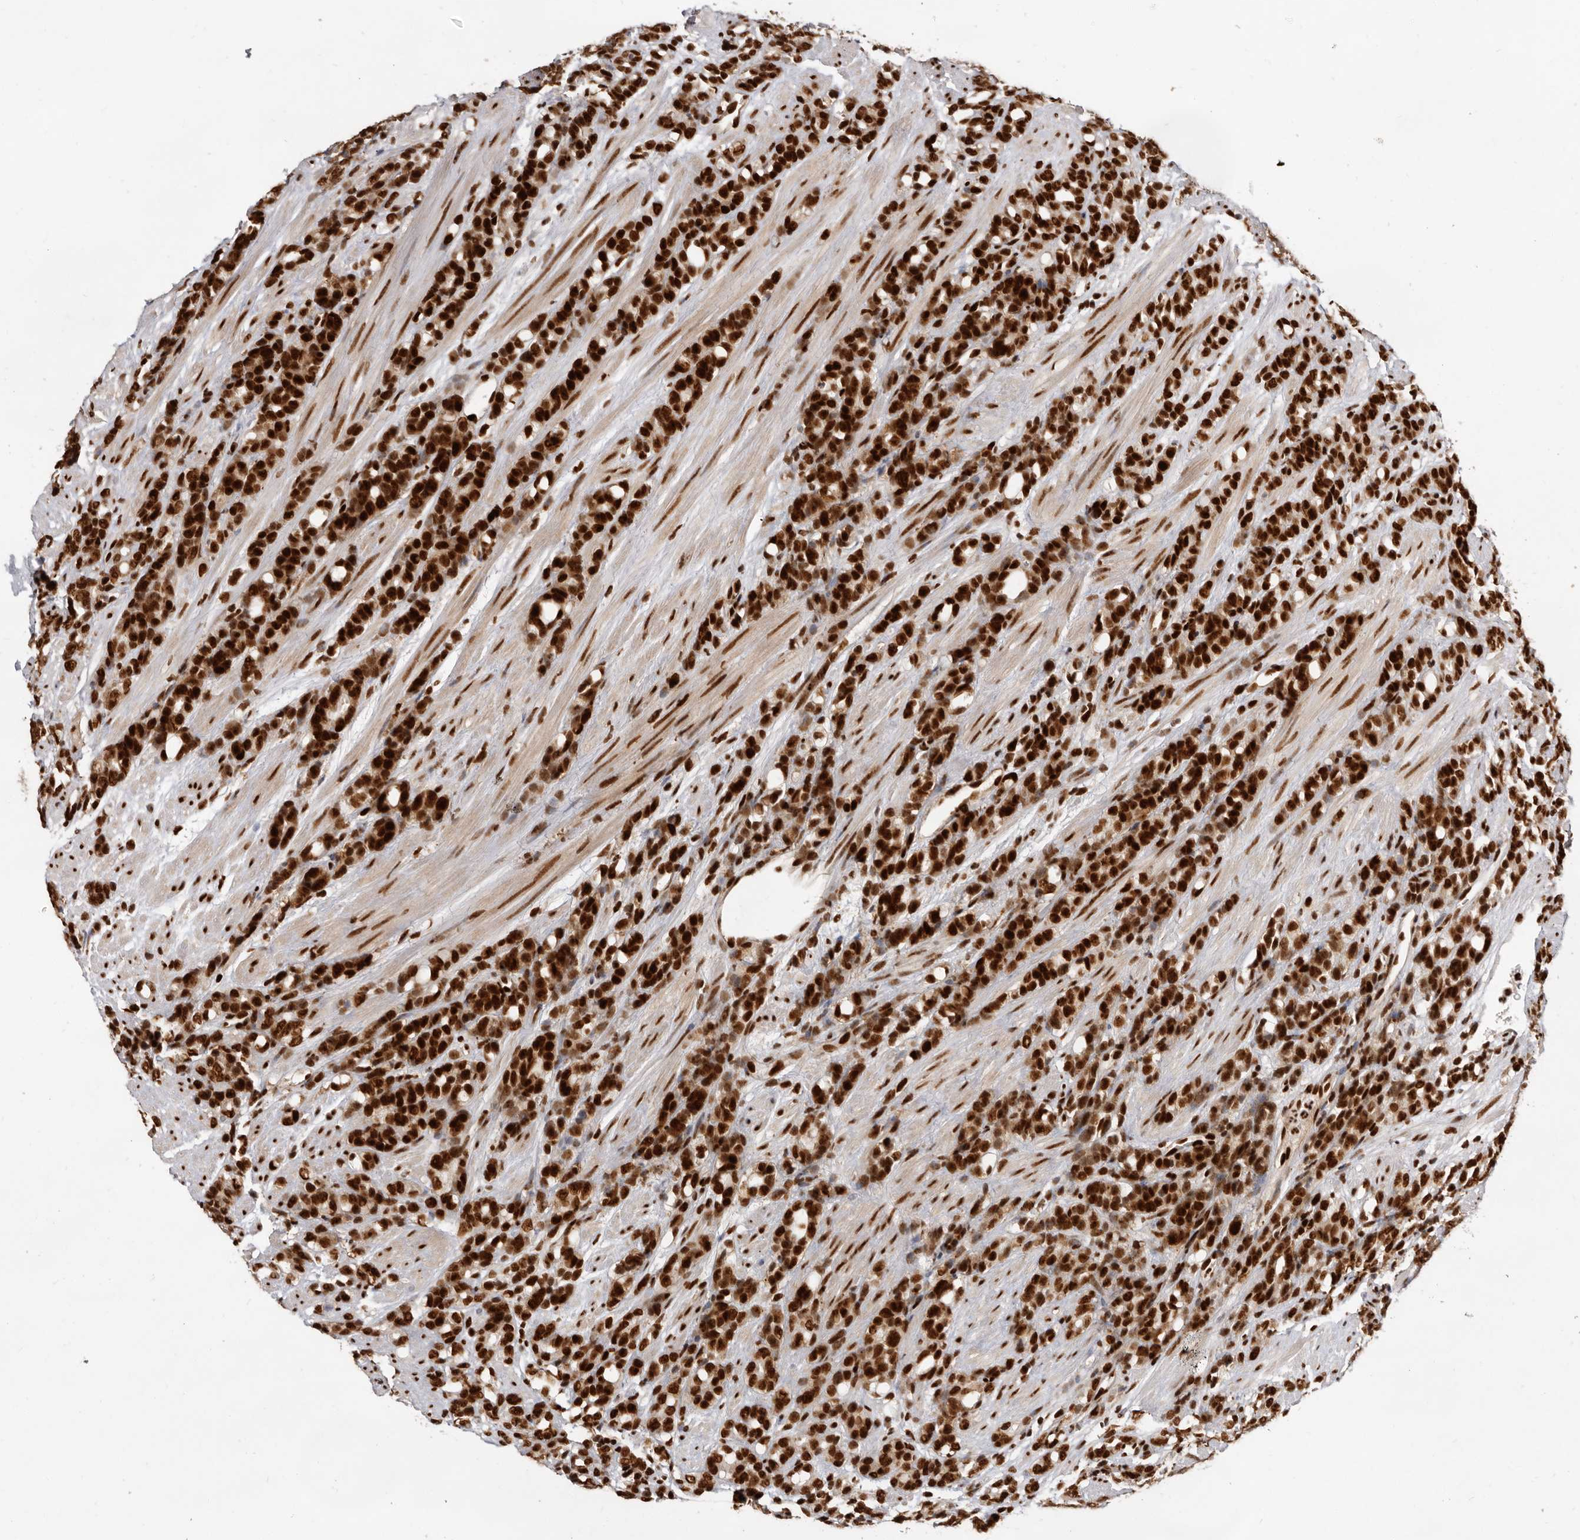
{"staining": {"intensity": "strong", "quantity": ">75%", "location": "nuclear"}, "tissue": "prostate cancer", "cell_type": "Tumor cells", "image_type": "cancer", "snomed": [{"axis": "morphology", "description": "Adenocarcinoma, High grade"}, {"axis": "topography", "description": "Prostate"}], "caption": "A histopathology image of human prostate cancer stained for a protein demonstrates strong nuclear brown staining in tumor cells.", "gene": "CHTOP", "patient": {"sex": "male", "age": 62}}